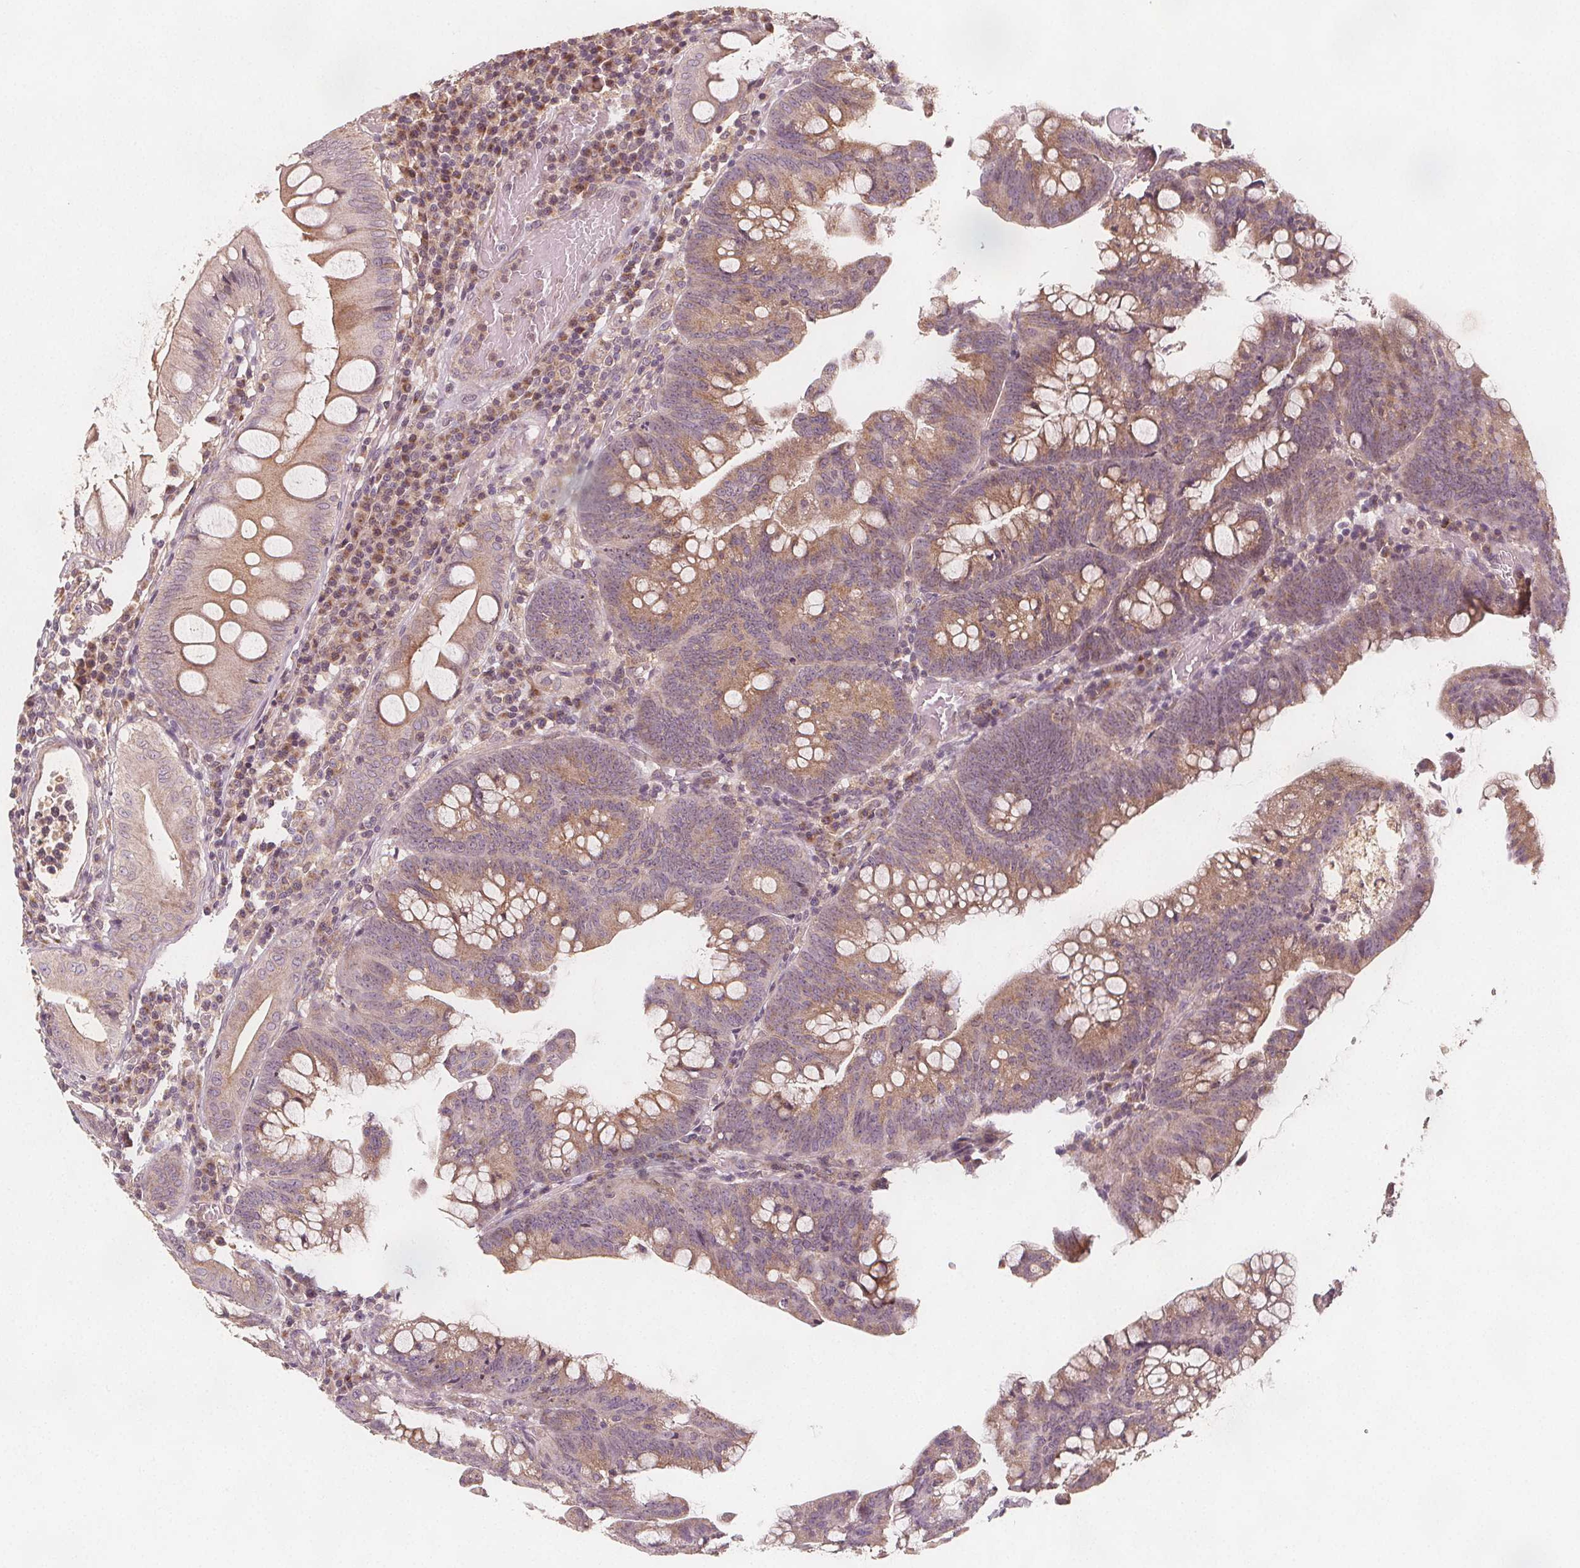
{"staining": {"intensity": "weak", "quantity": ">75%", "location": "cytoplasmic/membranous"}, "tissue": "colorectal cancer", "cell_type": "Tumor cells", "image_type": "cancer", "snomed": [{"axis": "morphology", "description": "Adenocarcinoma, NOS"}, {"axis": "topography", "description": "Colon"}], "caption": "High-power microscopy captured an immunohistochemistry micrograph of colorectal adenocarcinoma, revealing weak cytoplasmic/membranous expression in approximately >75% of tumor cells.", "gene": "NCSTN", "patient": {"sex": "male", "age": 62}}